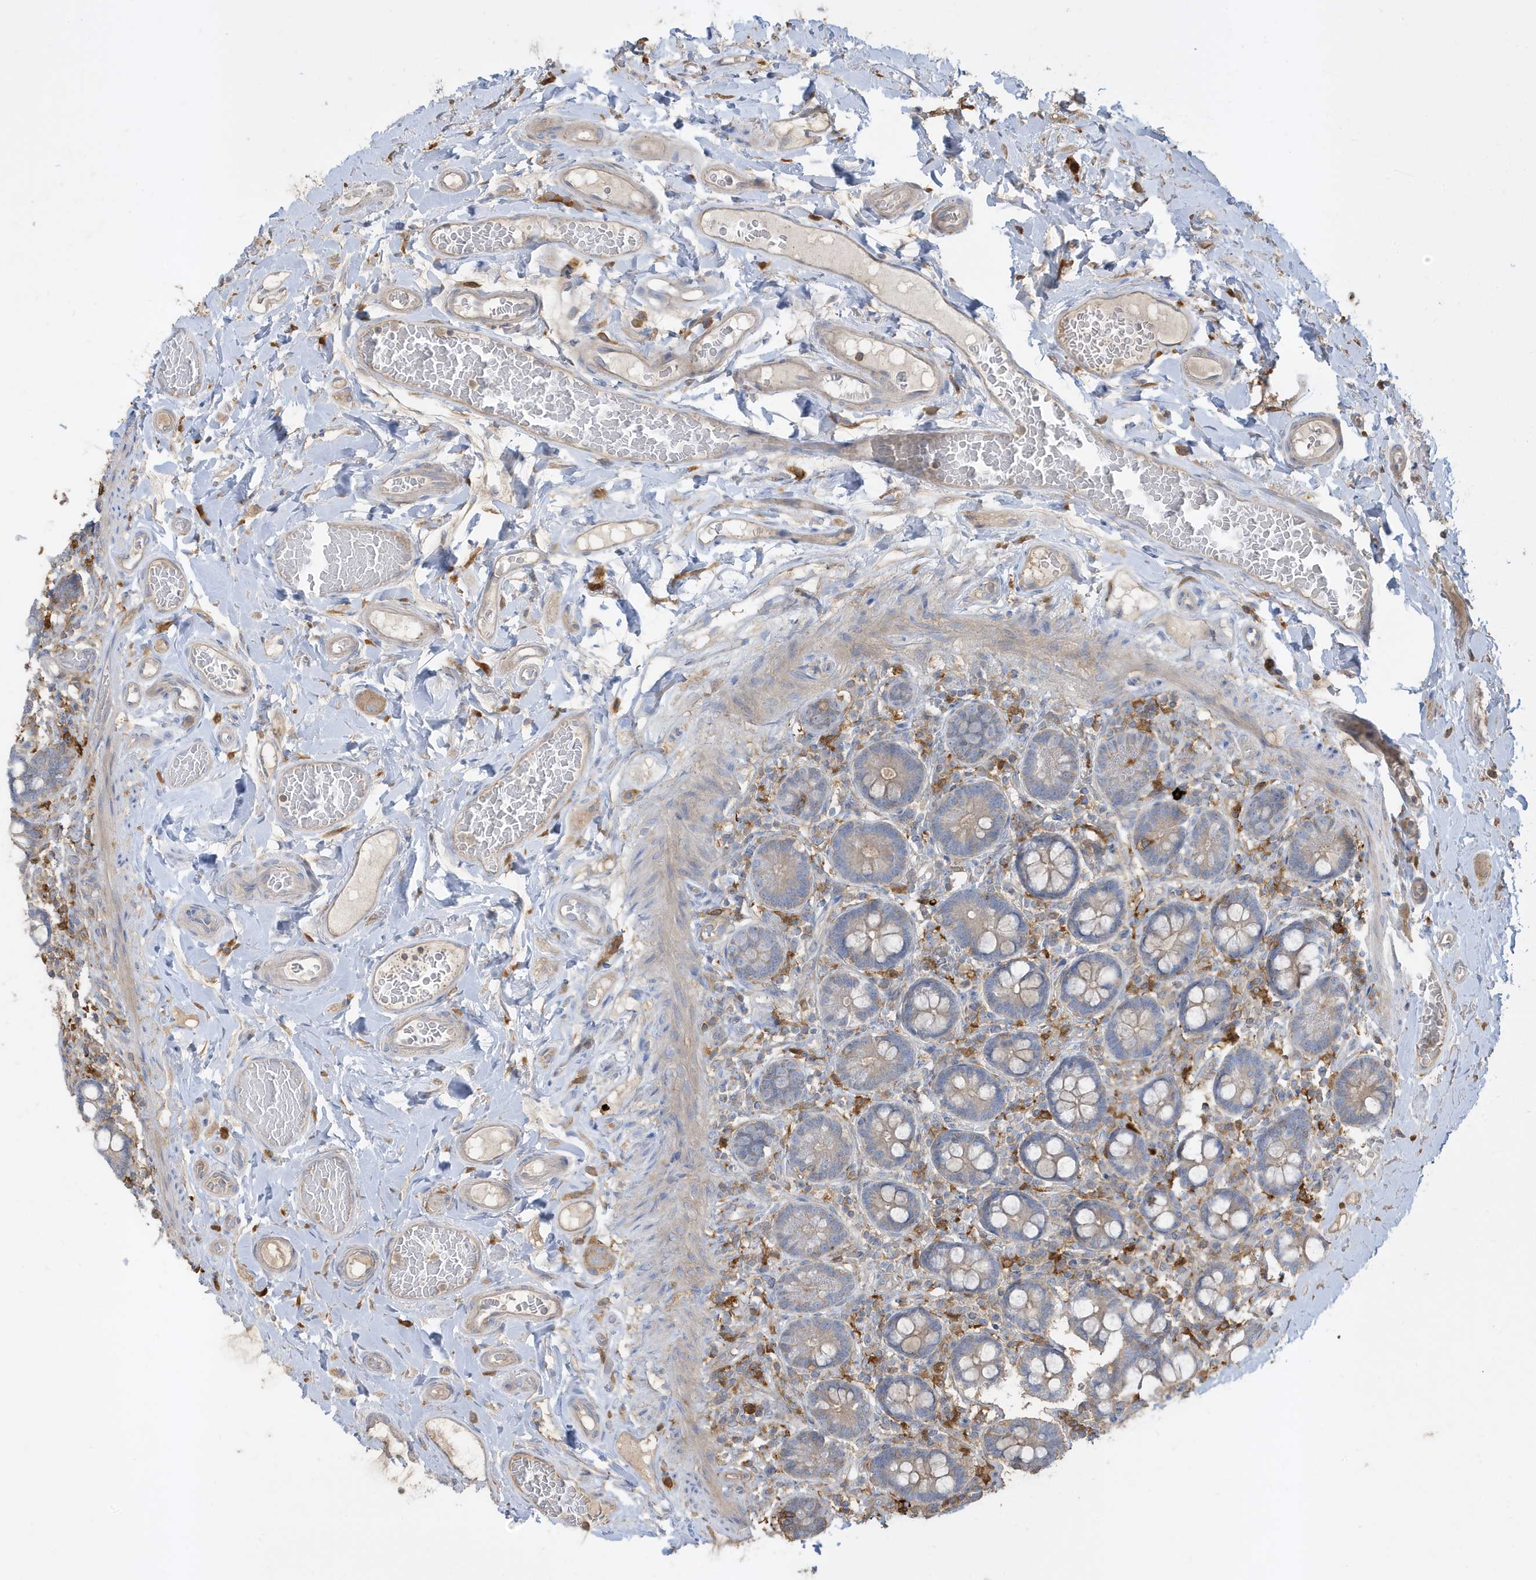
{"staining": {"intensity": "weak", "quantity": "<25%", "location": "cytoplasmic/membranous"}, "tissue": "small intestine", "cell_type": "Glandular cells", "image_type": "normal", "snomed": [{"axis": "morphology", "description": "Normal tissue, NOS"}, {"axis": "topography", "description": "Small intestine"}], "caption": "This is a histopathology image of IHC staining of normal small intestine, which shows no expression in glandular cells. Nuclei are stained in blue.", "gene": "ABTB1", "patient": {"sex": "female", "age": 64}}